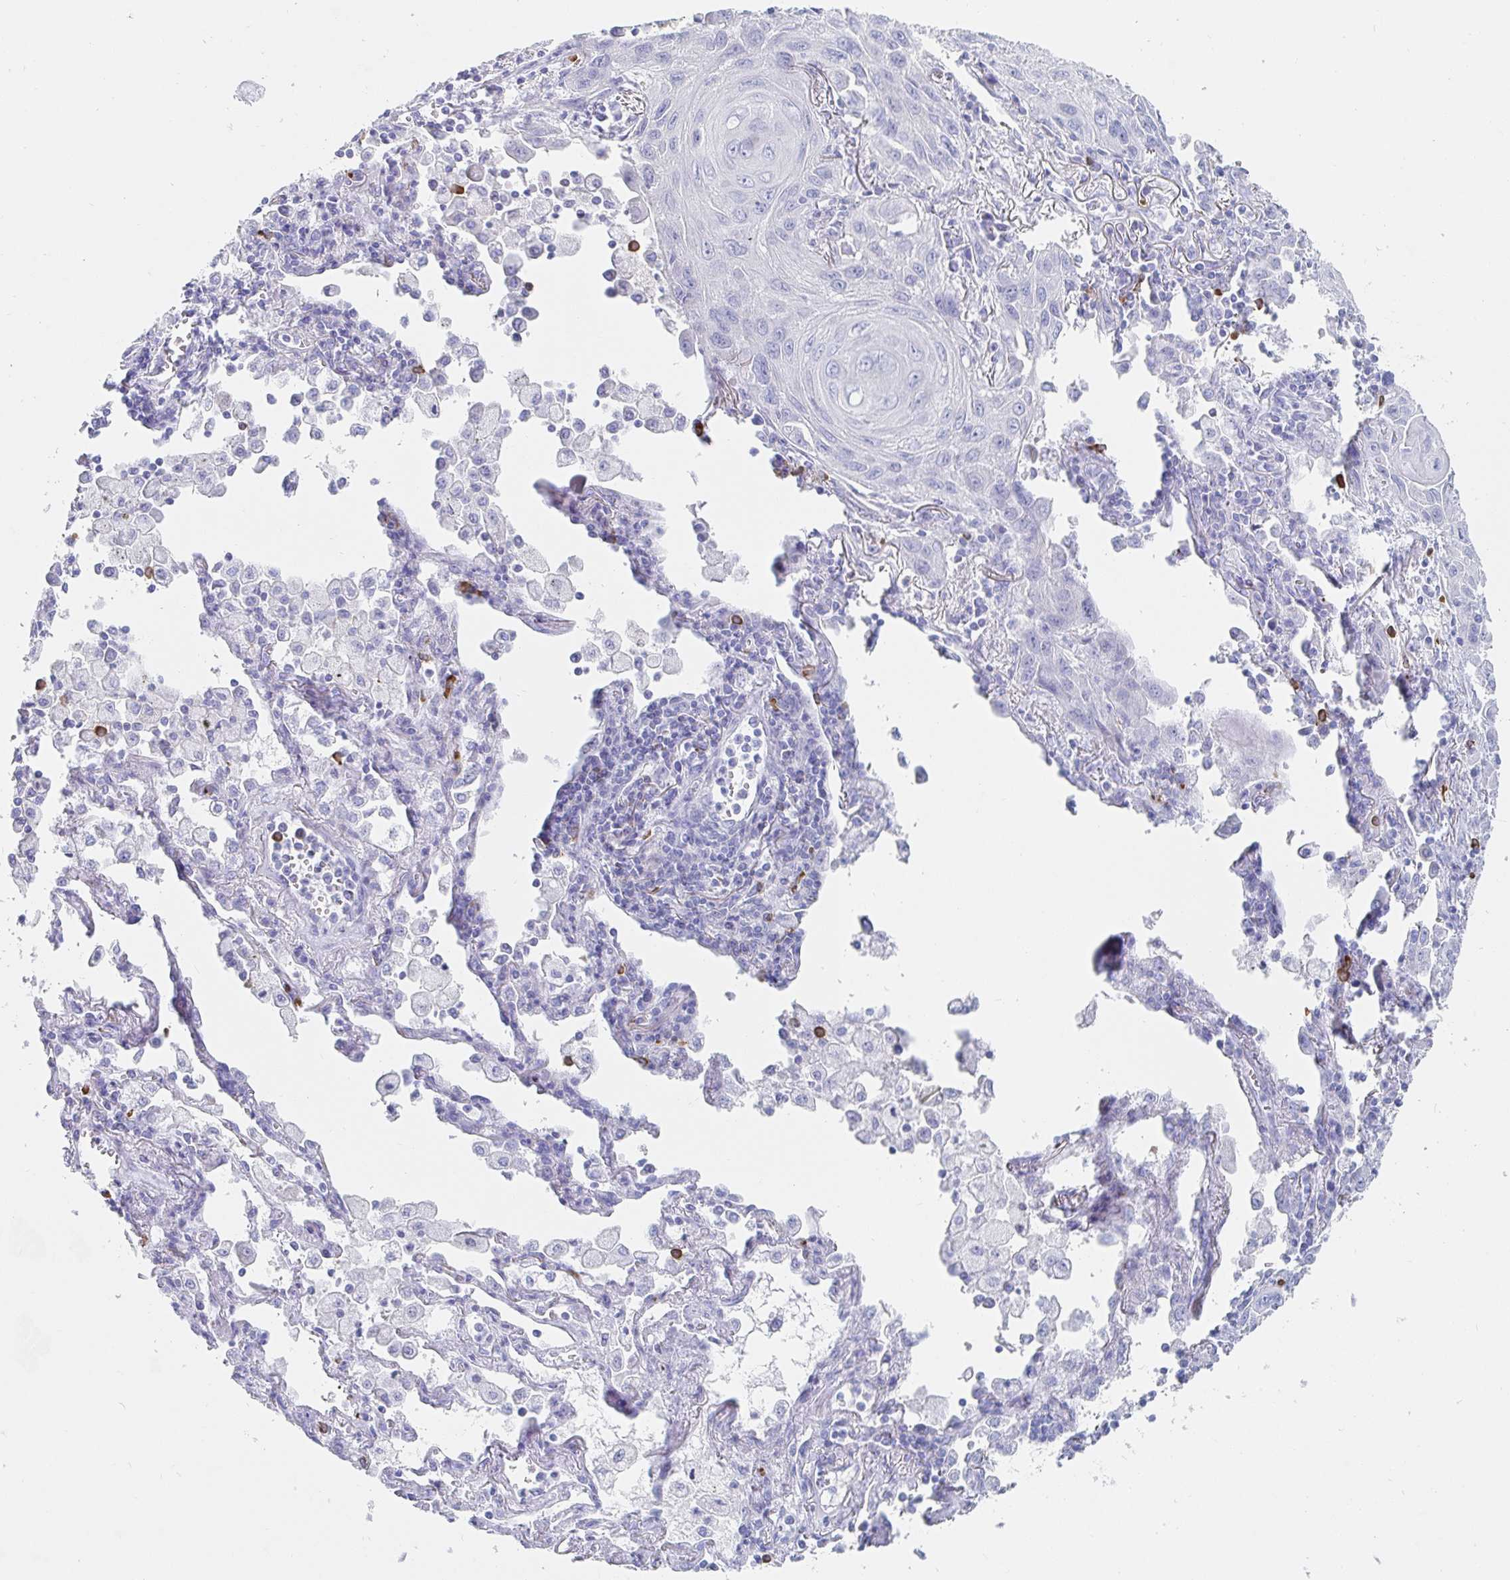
{"staining": {"intensity": "negative", "quantity": "none", "location": "none"}, "tissue": "lung cancer", "cell_type": "Tumor cells", "image_type": "cancer", "snomed": [{"axis": "morphology", "description": "Squamous cell carcinoma, NOS"}, {"axis": "topography", "description": "Lung"}], "caption": "This is an IHC photomicrograph of human lung squamous cell carcinoma. There is no expression in tumor cells.", "gene": "PACSIN1", "patient": {"sex": "male", "age": 79}}